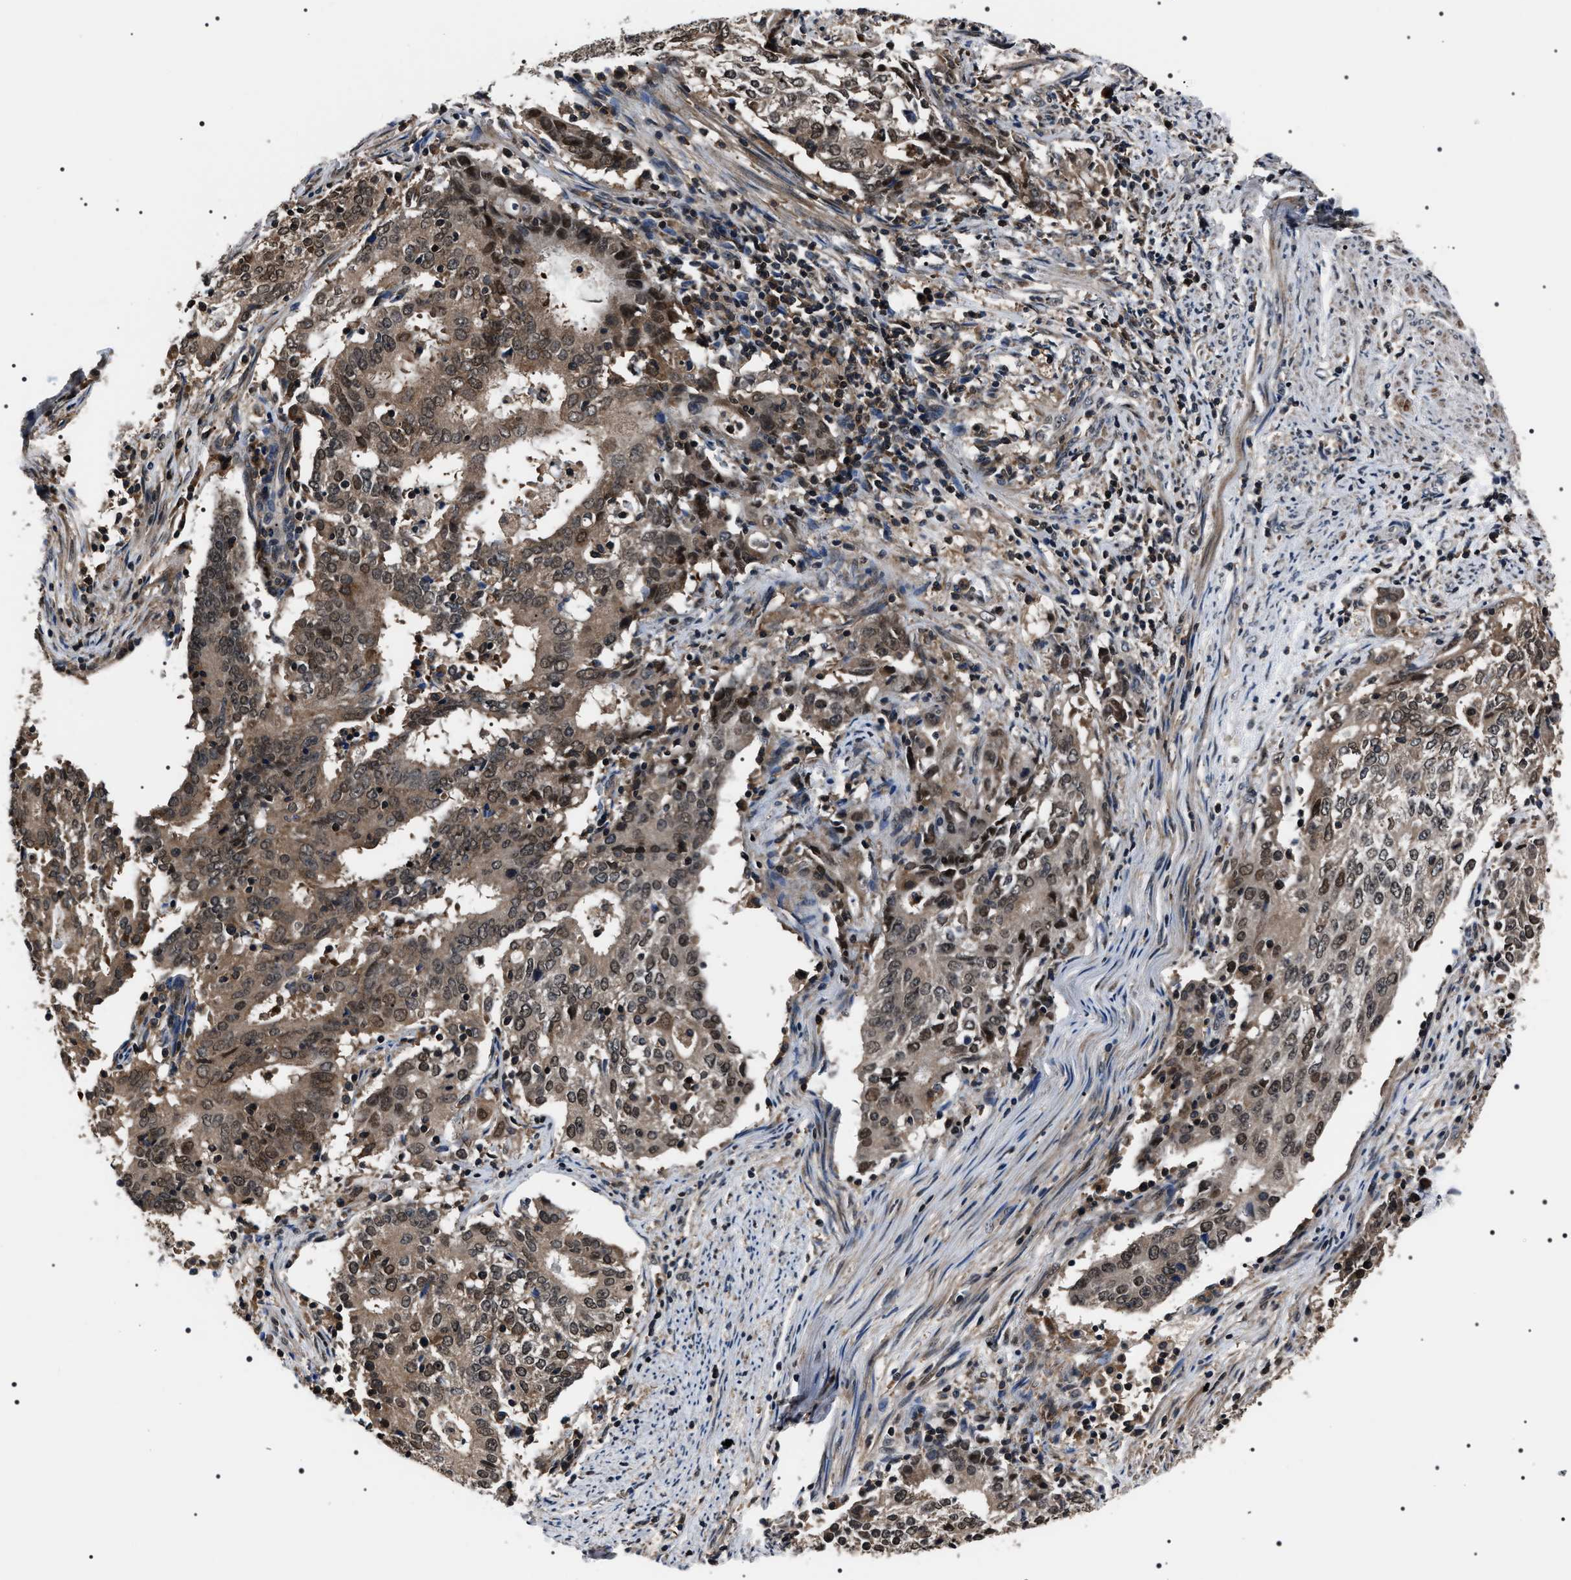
{"staining": {"intensity": "moderate", "quantity": ">75%", "location": "cytoplasmic/membranous,nuclear"}, "tissue": "cervical cancer", "cell_type": "Tumor cells", "image_type": "cancer", "snomed": [{"axis": "morphology", "description": "Adenocarcinoma, NOS"}, {"axis": "topography", "description": "Cervix"}], "caption": "Adenocarcinoma (cervical) stained with a brown dye reveals moderate cytoplasmic/membranous and nuclear positive positivity in about >75% of tumor cells.", "gene": "SIPA1", "patient": {"sex": "female", "age": 44}}